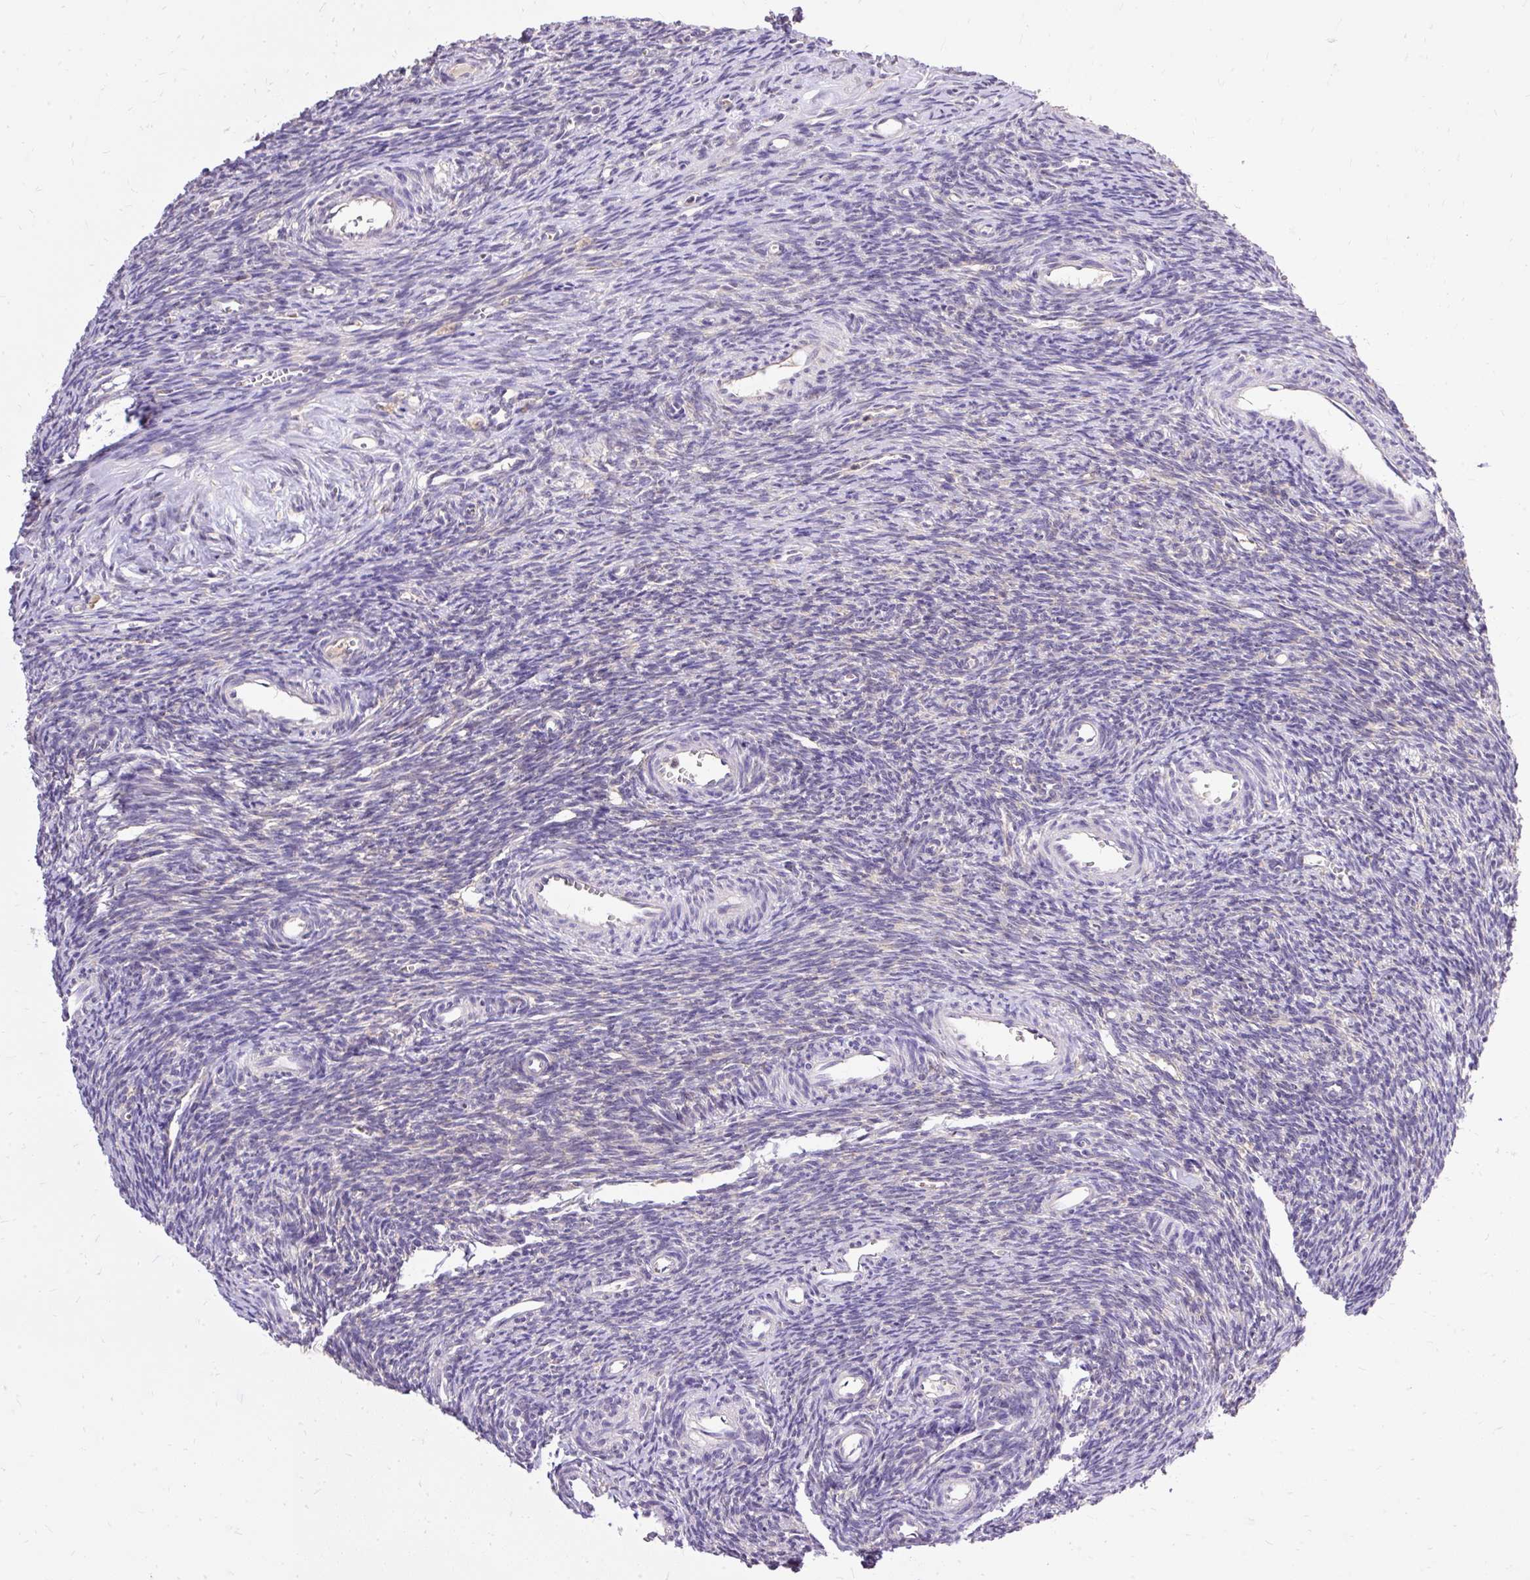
{"staining": {"intensity": "negative", "quantity": "none", "location": "none"}, "tissue": "ovary", "cell_type": "Follicle cells", "image_type": "normal", "snomed": [{"axis": "morphology", "description": "Normal tissue, NOS"}, {"axis": "topography", "description": "Ovary"}], "caption": "High power microscopy micrograph of an IHC histopathology image of benign ovary, revealing no significant staining in follicle cells. The staining was performed using DAB to visualize the protein expression in brown, while the nuclei were stained in blue with hematoxylin (Magnification: 20x).", "gene": "SEC63", "patient": {"sex": "female", "age": 39}}